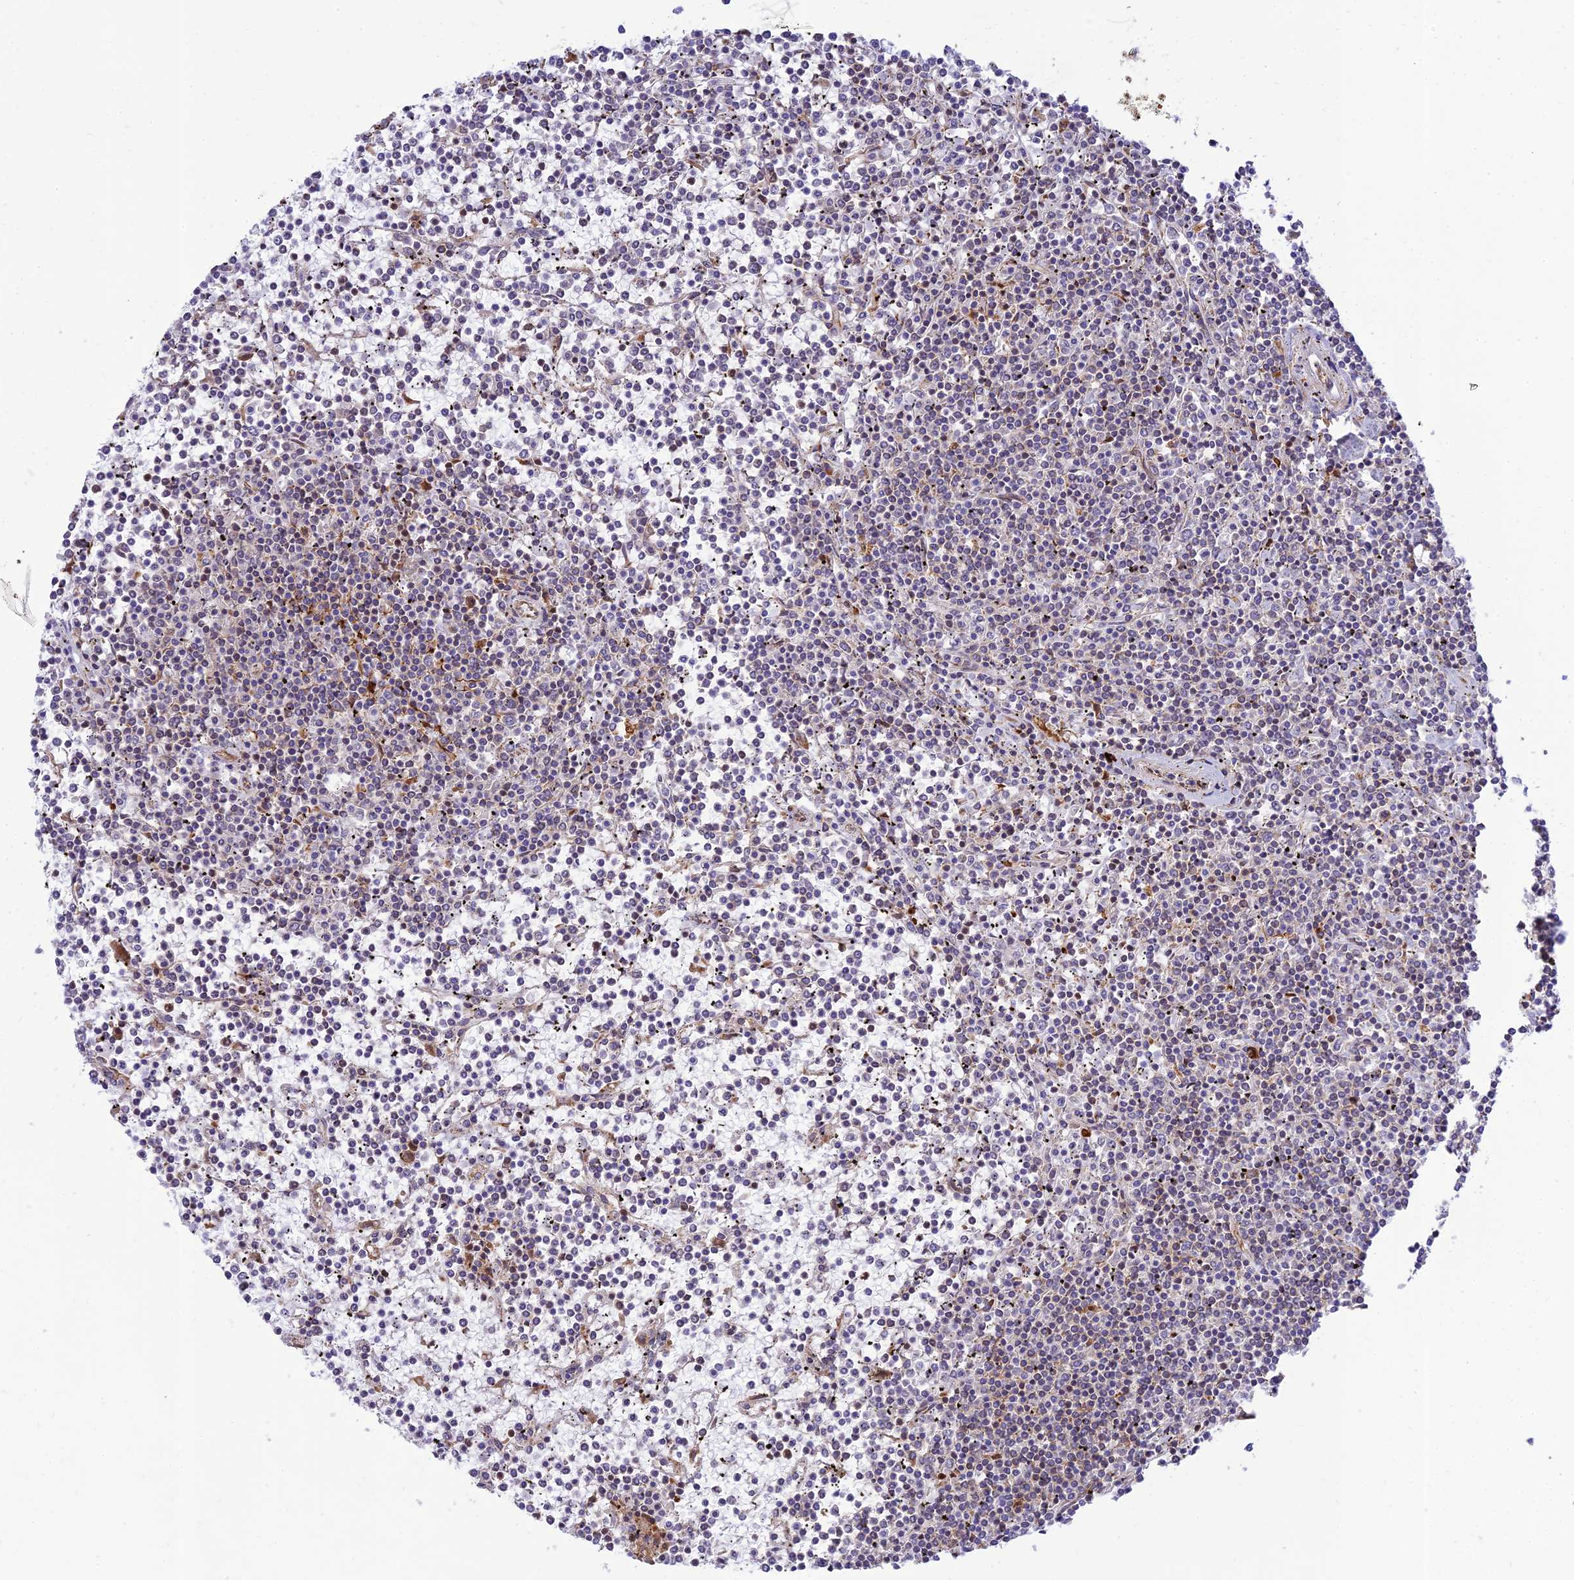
{"staining": {"intensity": "negative", "quantity": "none", "location": "none"}, "tissue": "lymphoma", "cell_type": "Tumor cells", "image_type": "cancer", "snomed": [{"axis": "morphology", "description": "Malignant lymphoma, non-Hodgkin's type, Low grade"}, {"axis": "topography", "description": "Spleen"}], "caption": "High power microscopy photomicrograph of an immunohistochemistry (IHC) image of malignant lymphoma, non-Hodgkin's type (low-grade), revealing no significant staining in tumor cells.", "gene": "PIMREG", "patient": {"sex": "female", "age": 19}}